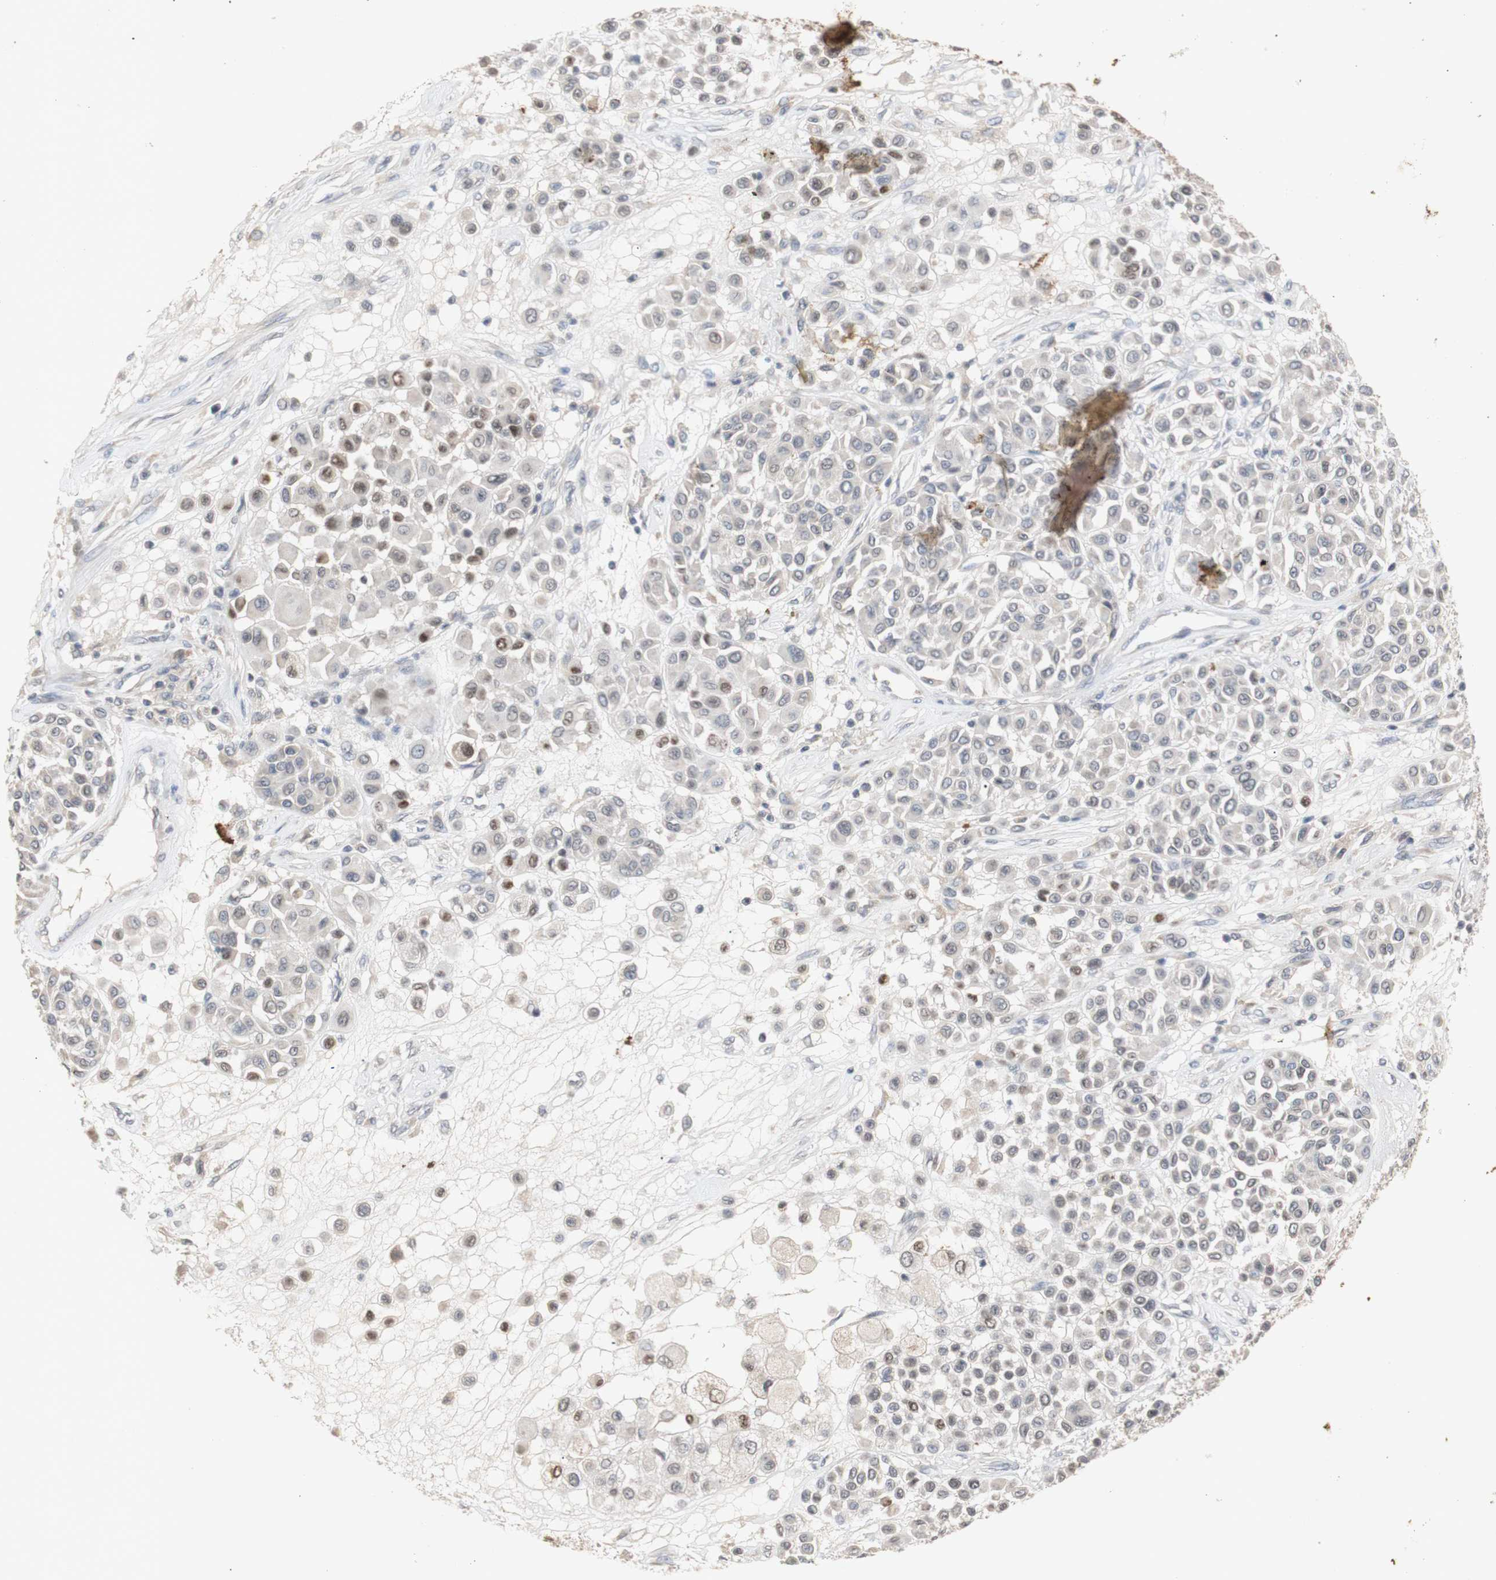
{"staining": {"intensity": "moderate", "quantity": "<25%", "location": "cytoplasmic/membranous,nuclear"}, "tissue": "melanoma", "cell_type": "Tumor cells", "image_type": "cancer", "snomed": [{"axis": "morphology", "description": "Malignant melanoma, Metastatic site"}, {"axis": "topography", "description": "Soft tissue"}], "caption": "Melanoma stained with a protein marker exhibits moderate staining in tumor cells.", "gene": "FOSB", "patient": {"sex": "male", "age": 41}}